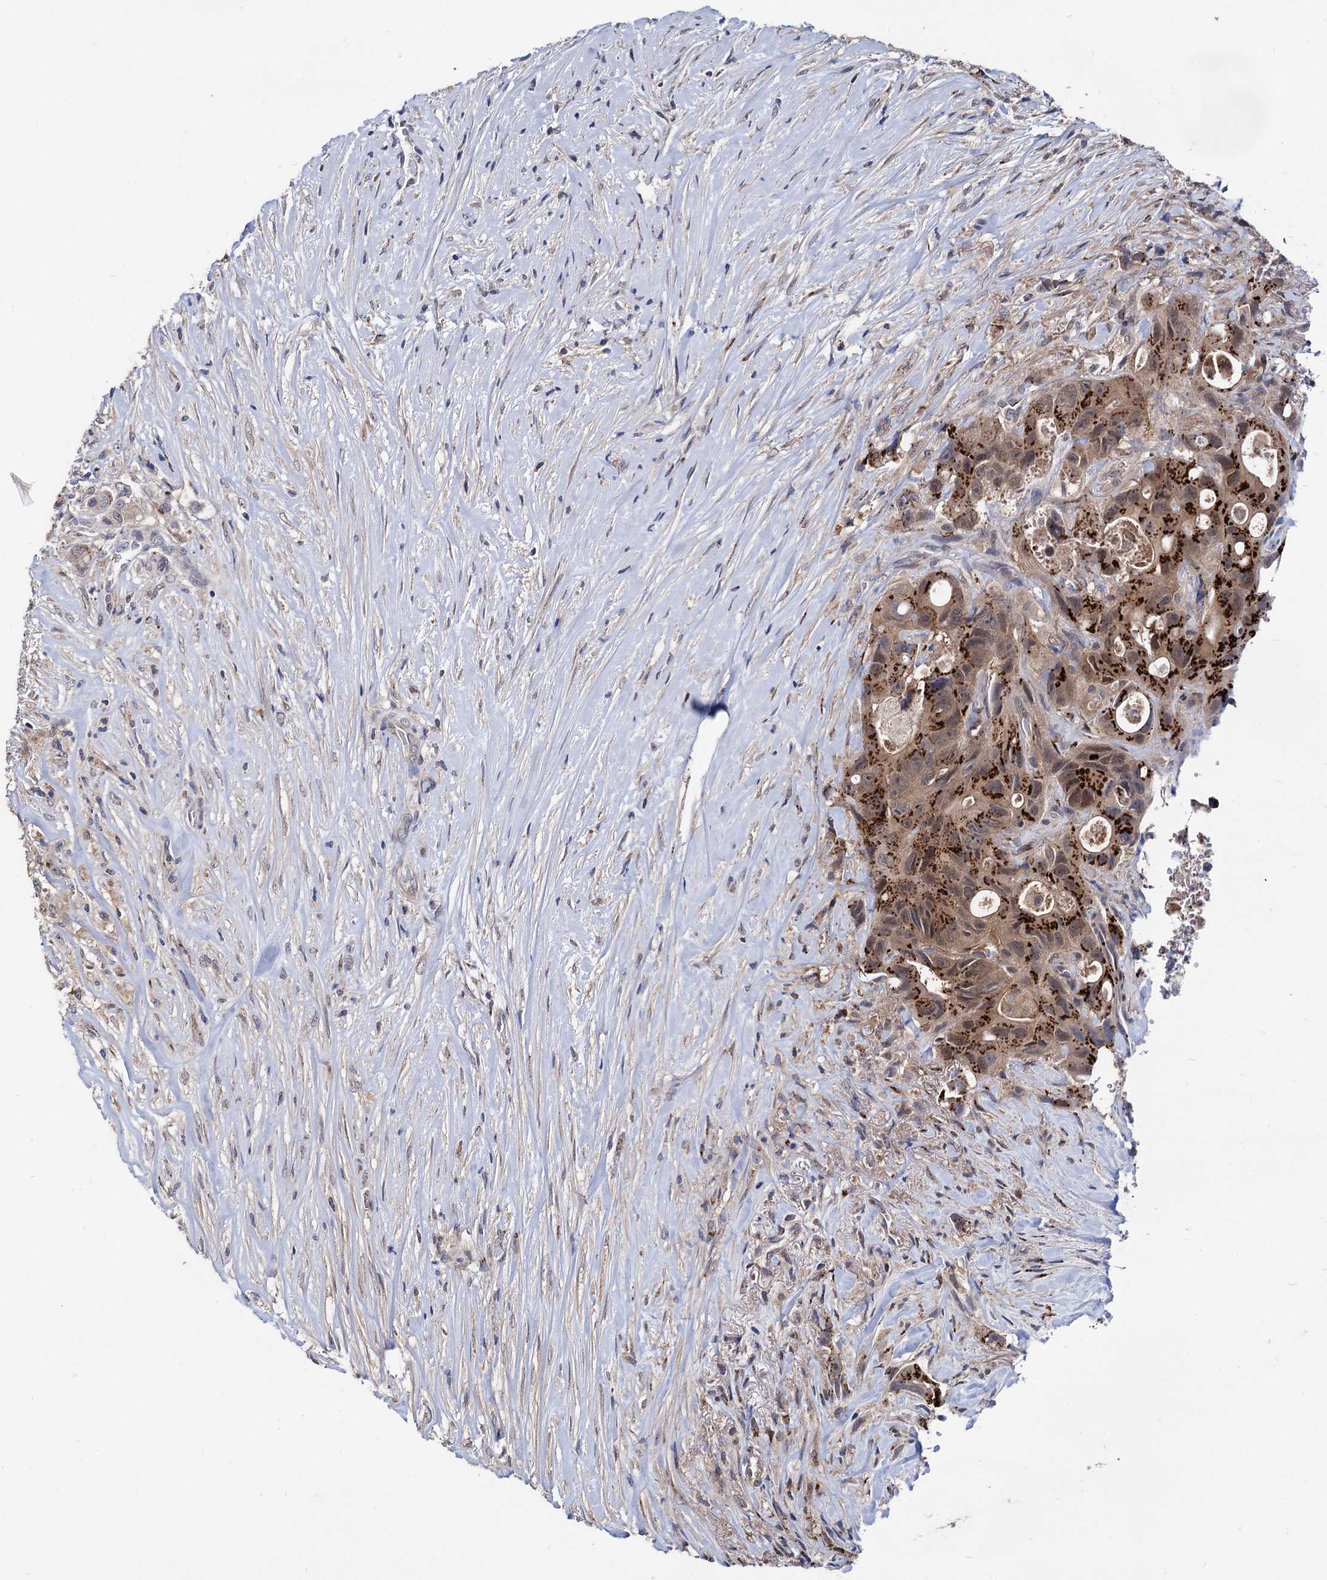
{"staining": {"intensity": "strong", "quantity": ">75%", "location": "cytoplasmic/membranous"}, "tissue": "colorectal cancer", "cell_type": "Tumor cells", "image_type": "cancer", "snomed": [{"axis": "morphology", "description": "Adenocarcinoma, NOS"}, {"axis": "topography", "description": "Colon"}], "caption": "Approximately >75% of tumor cells in colorectal adenocarcinoma demonstrate strong cytoplasmic/membranous protein expression as visualized by brown immunohistochemical staining.", "gene": "ESD", "patient": {"sex": "female", "age": 46}}